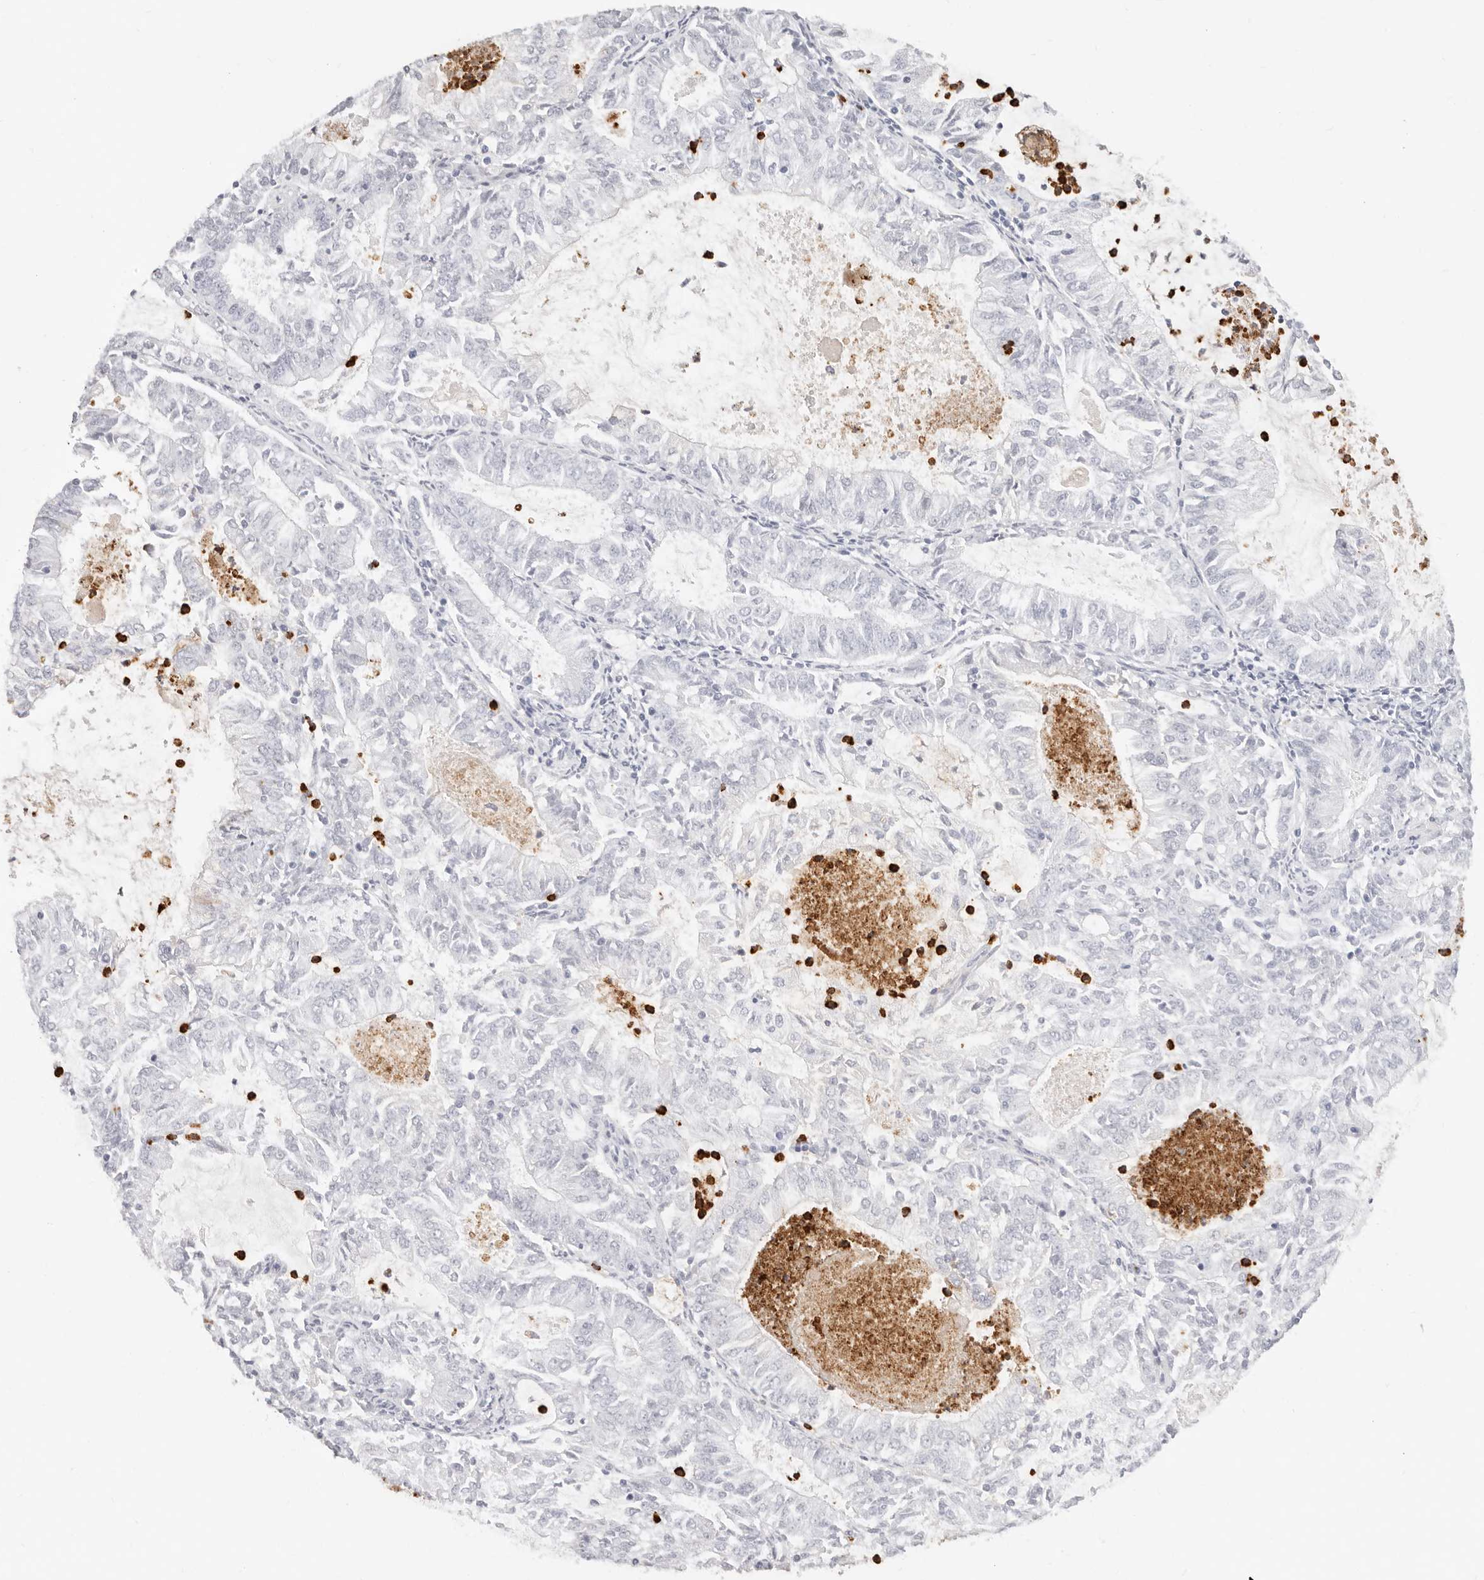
{"staining": {"intensity": "negative", "quantity": "none", "location": "none"}, "tissue": "endometrial cancer", "cell_type": "Tumor cells", "image_type": "cancer", "snomed": [{"axis": "morphology", "description": "Adenocarcinoma, NOS"}, {"axis": "topography", "description": "Endometrium"}], "caption": "This photomicrograph is of adenocarcinoma (endometrial) stained with immunohistochemistry to label a protein in brown with the nuclei are counter-stained blue. There is no staining in tumor cells.", "gene": "CAMP", "patient": {"sex": "female", "age": 57}}